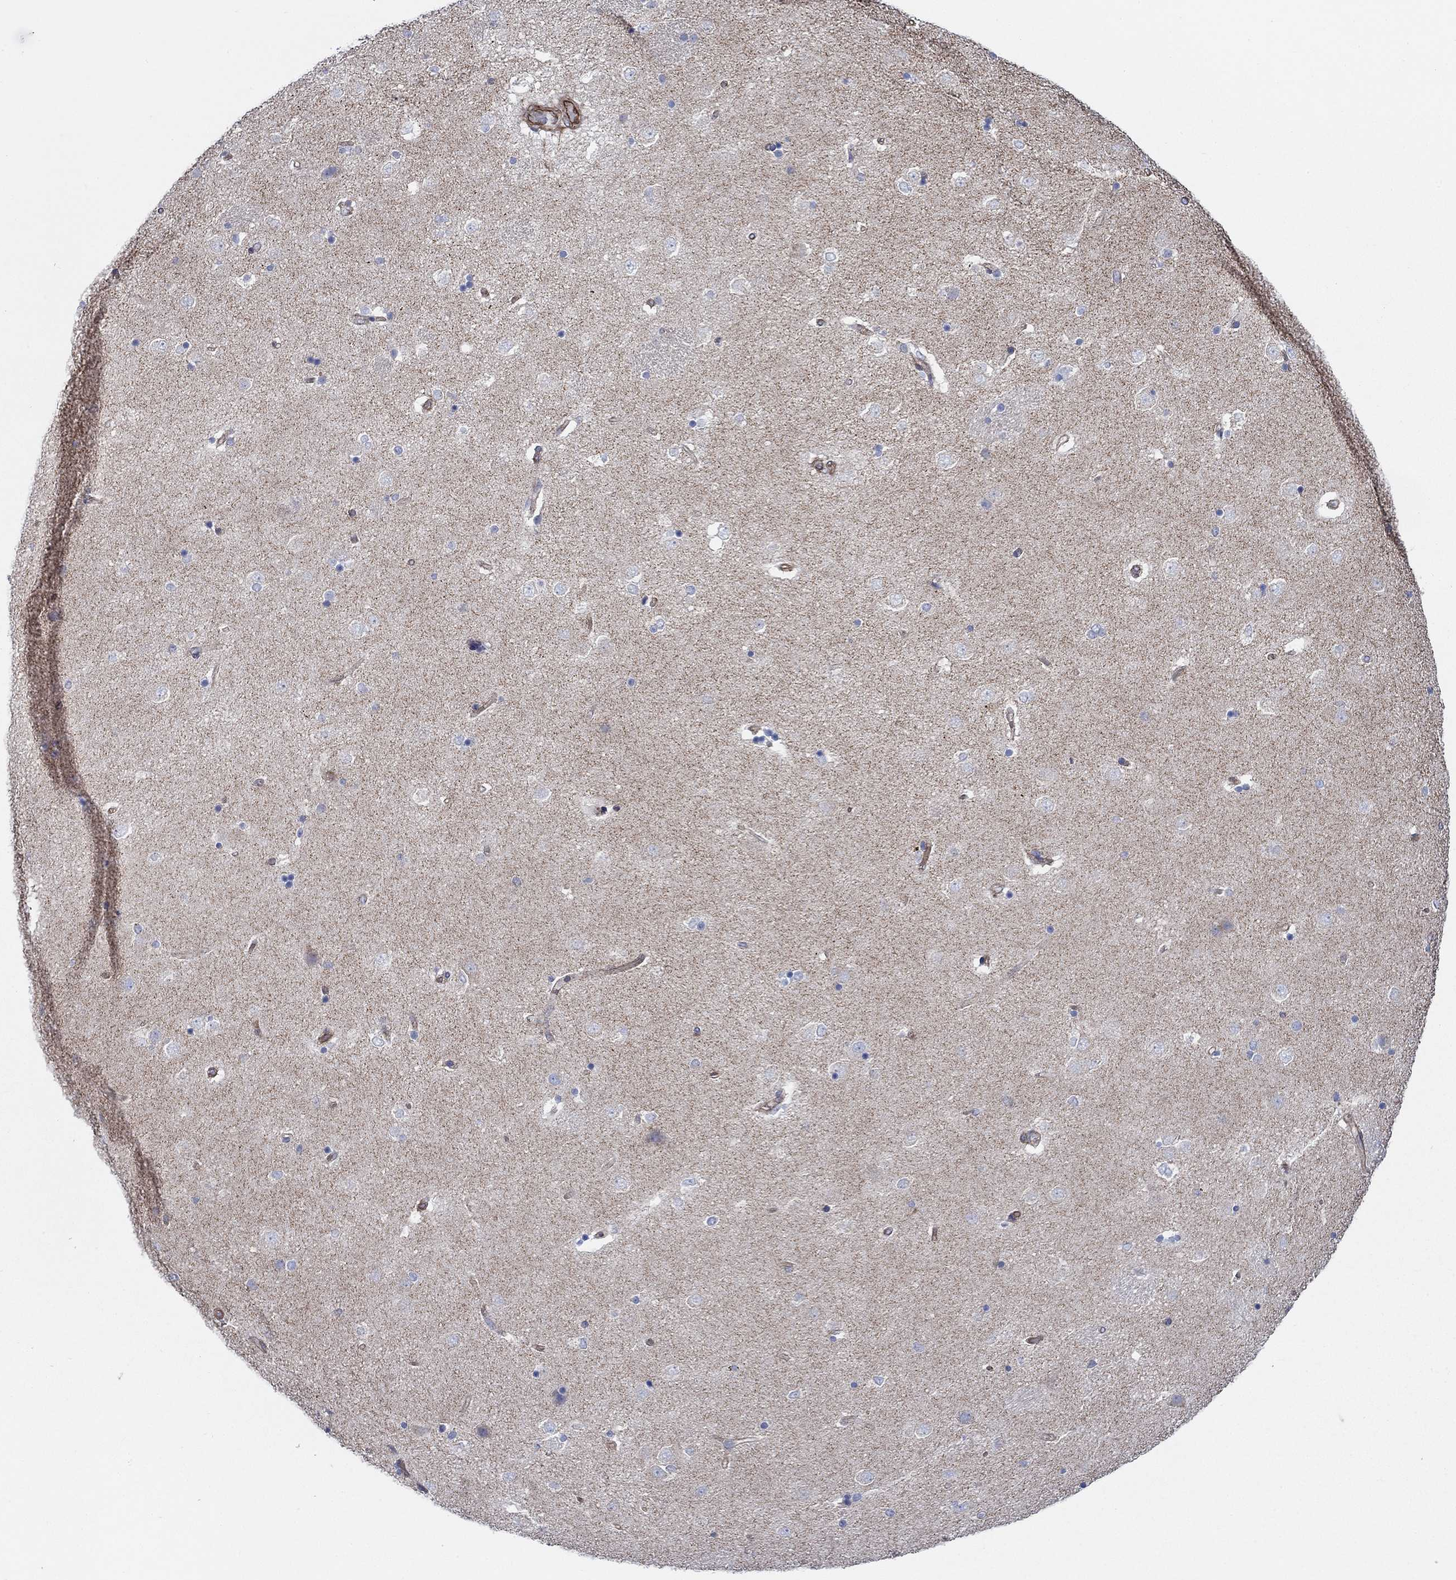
{"staining": {"intensity": "negative", "quantity": "none", "location": "none"}, "tissue": "caudate", "cell_type": "Glial cells", "image_type": "normal", "snomed": [{"axis": "morphology", "description": "Normal tissue, NOS"}, {"axis": "topography", "description": "Lateral ventricle wall"}], "caption": "High magnification brightfield microscopy of normal caudate stained with DAB (brown) and counterstained with hematoxylin (blue): glial cells show no significant positivity. (DAB immunohistochemistry visualized using brightfield microscopy, high magnification).", "gene": "FMN1", "patient": {"sex": "male", "age": 51}}